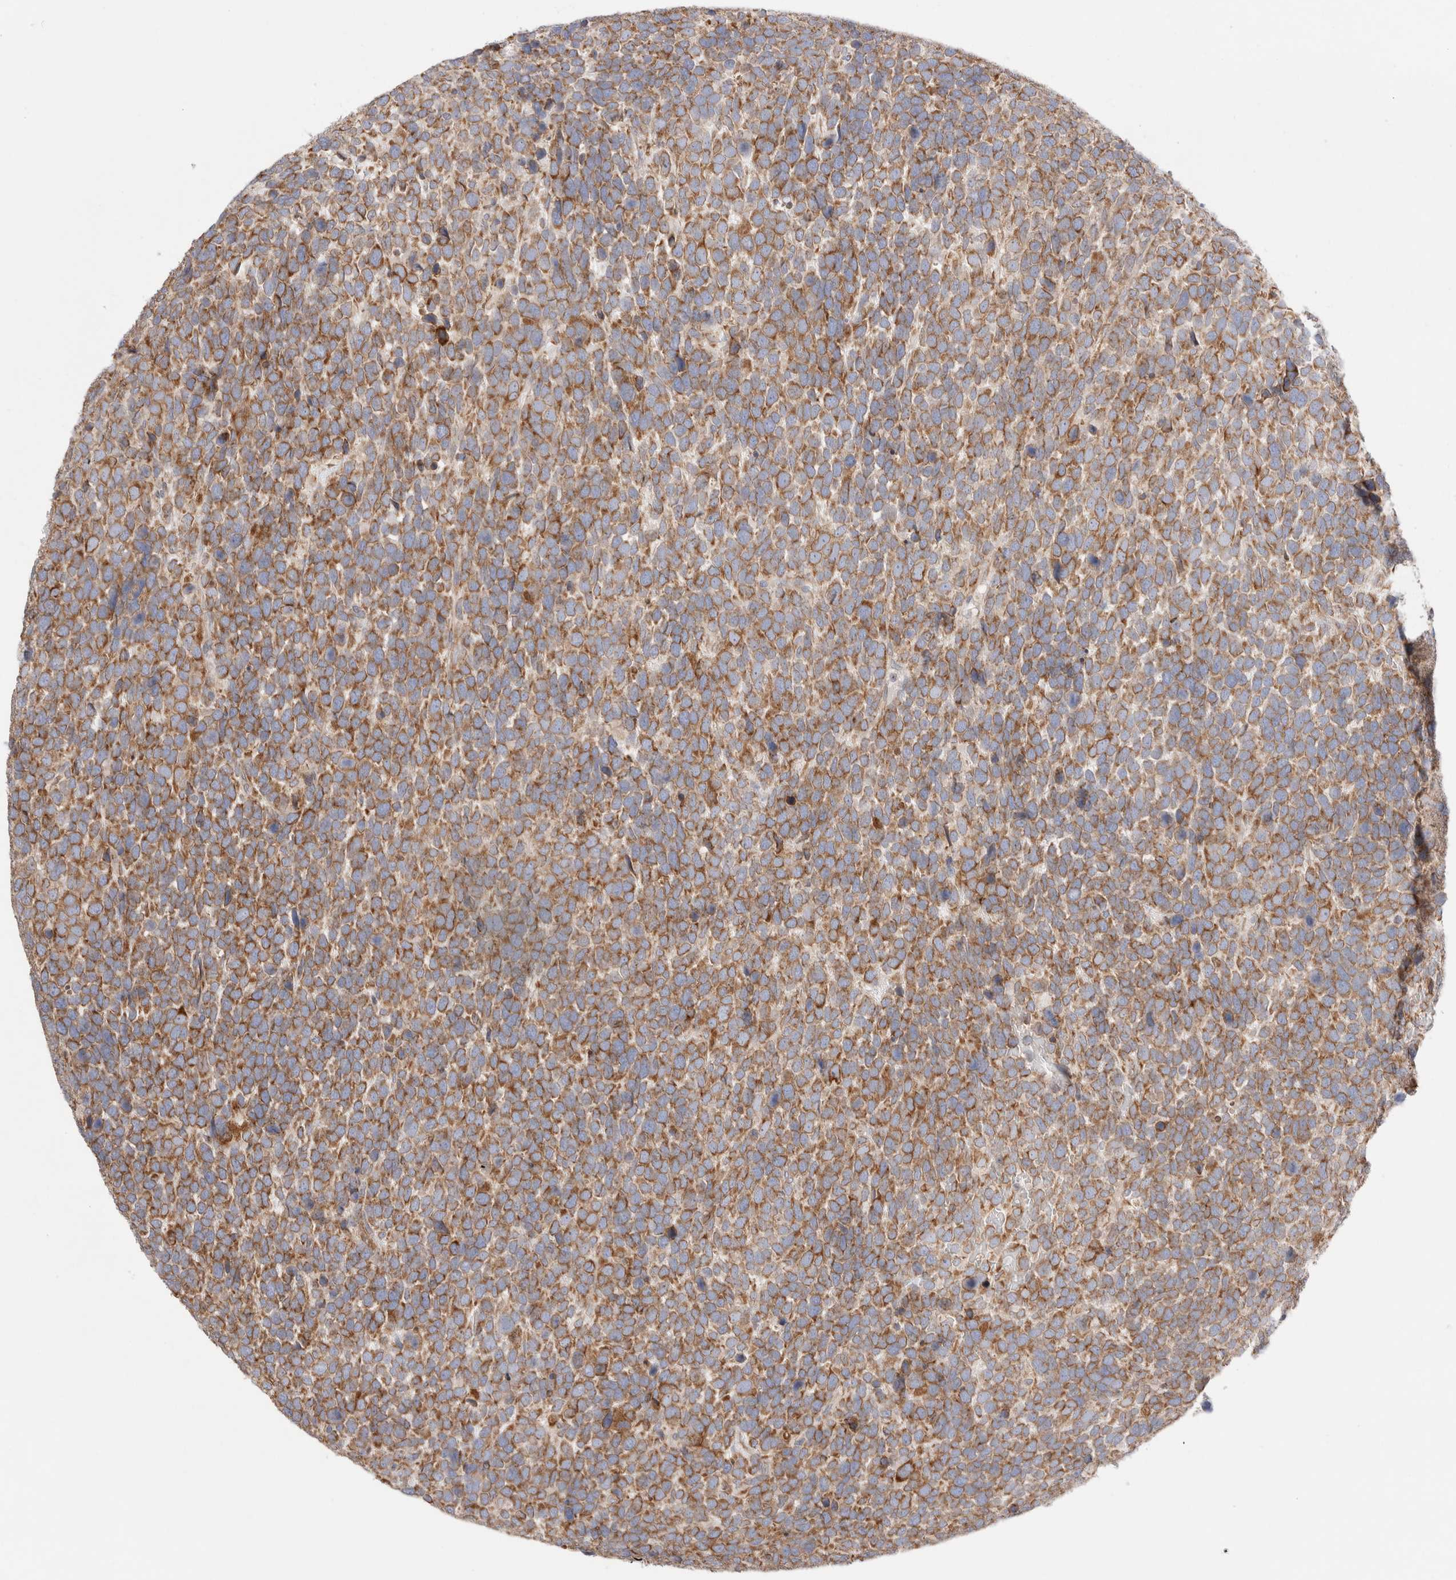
{"staining": {"intensity": "moderate", "quantity": ">75%", "location": "cytoplasmic/membranous"}, "tissue": "urothelial cancer", "cell_type": "Tumor cells", "image_type": "cancer", "snomed": [{"axis": "morphology", "description": "Urothelial carcinoma, High grade"}, {"axis": "topography", "description": "Urinary bladder"}], "caption": "A brown stain shows moderate cytoplasmic/membranous expression of a protein in human urothelial carcinoma (high-grade) tumor cells.", "gene": "LMAN2L", "patient": {"sex": "female", "age": 82}}